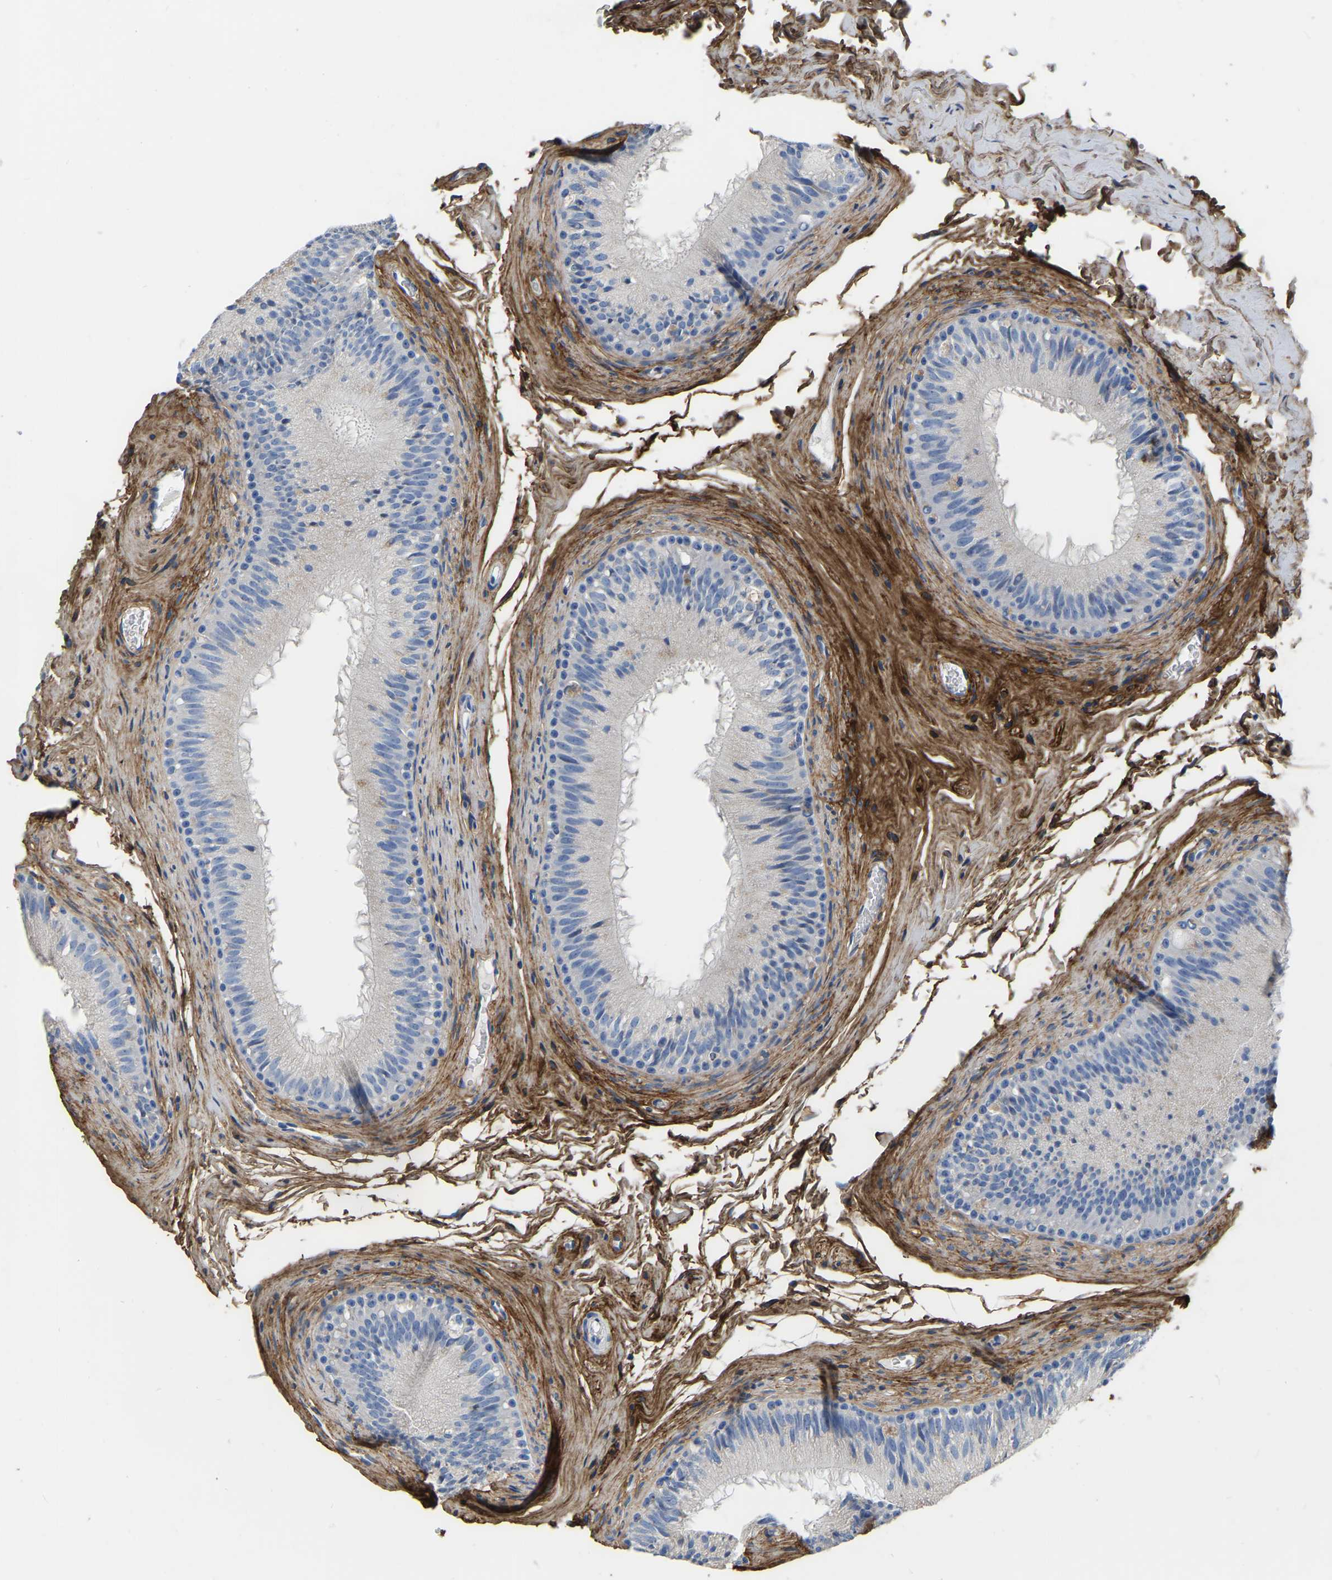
{"staining": {"intensity": "negative", "quantity": "none", "location": "none"}, "tissue": "epididymis", "cell_type": "Glandular cells", "image_type": "normal", "snomed": [{"axis": "morphology", "description": "Normal tissue, NOS"}, {"axis": "topography", "description": "Testis"}, {"axis": "topography", "description": "Epididymis"}], "caption": "An IHC photomicrograph of benign epididymis is shown. There is no staining in glandular cells of epididymis.", "gene": "COL6A1", "patient": {"sex": "male", "age": 36}}